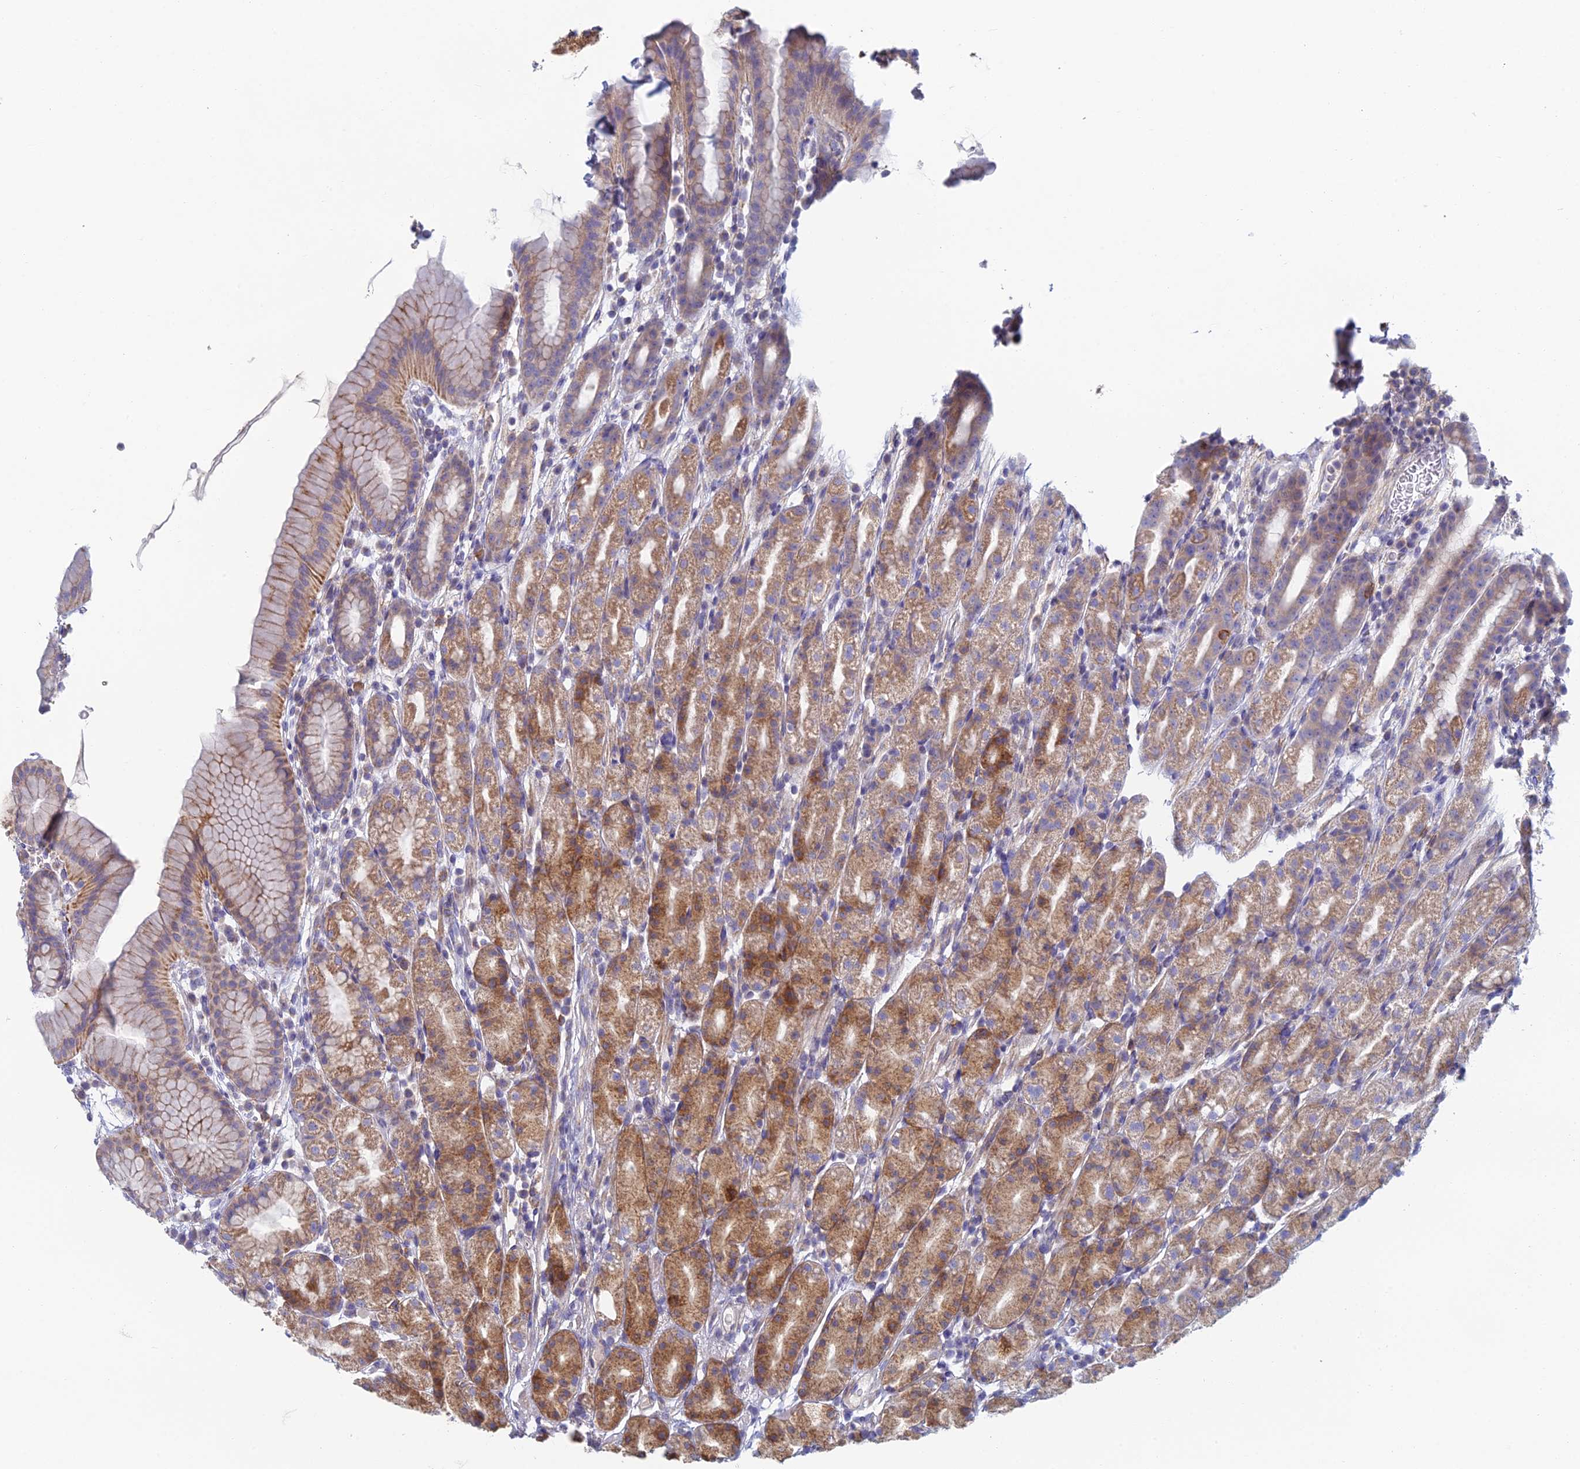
{"staining": {"intensity": "moderate", "quantity": ">75%", "location": "cytoplasmic/membranous"}, "tissue": "stomach", "cell_type": "Glandular cells", "image_type": "normal", "snomed": [{"axis": "morphology", "description": "Normal tissue, NOS"}, {"axis": "topography", "description": "Stomach, upper"}], "caption": "Glandular cells reveal medium levels of moderate cytoplasmic/membranous positivity in about >75% of cells in normal human stomach. The staining is performed using DAB (3,3'-diaminobenzidine) brown chromogen to label protein expression. The nuclei are counter-stained blue using hematoxylin.", "gene": "IFTAP", "patient": {"sex": "male", "age": 47}}